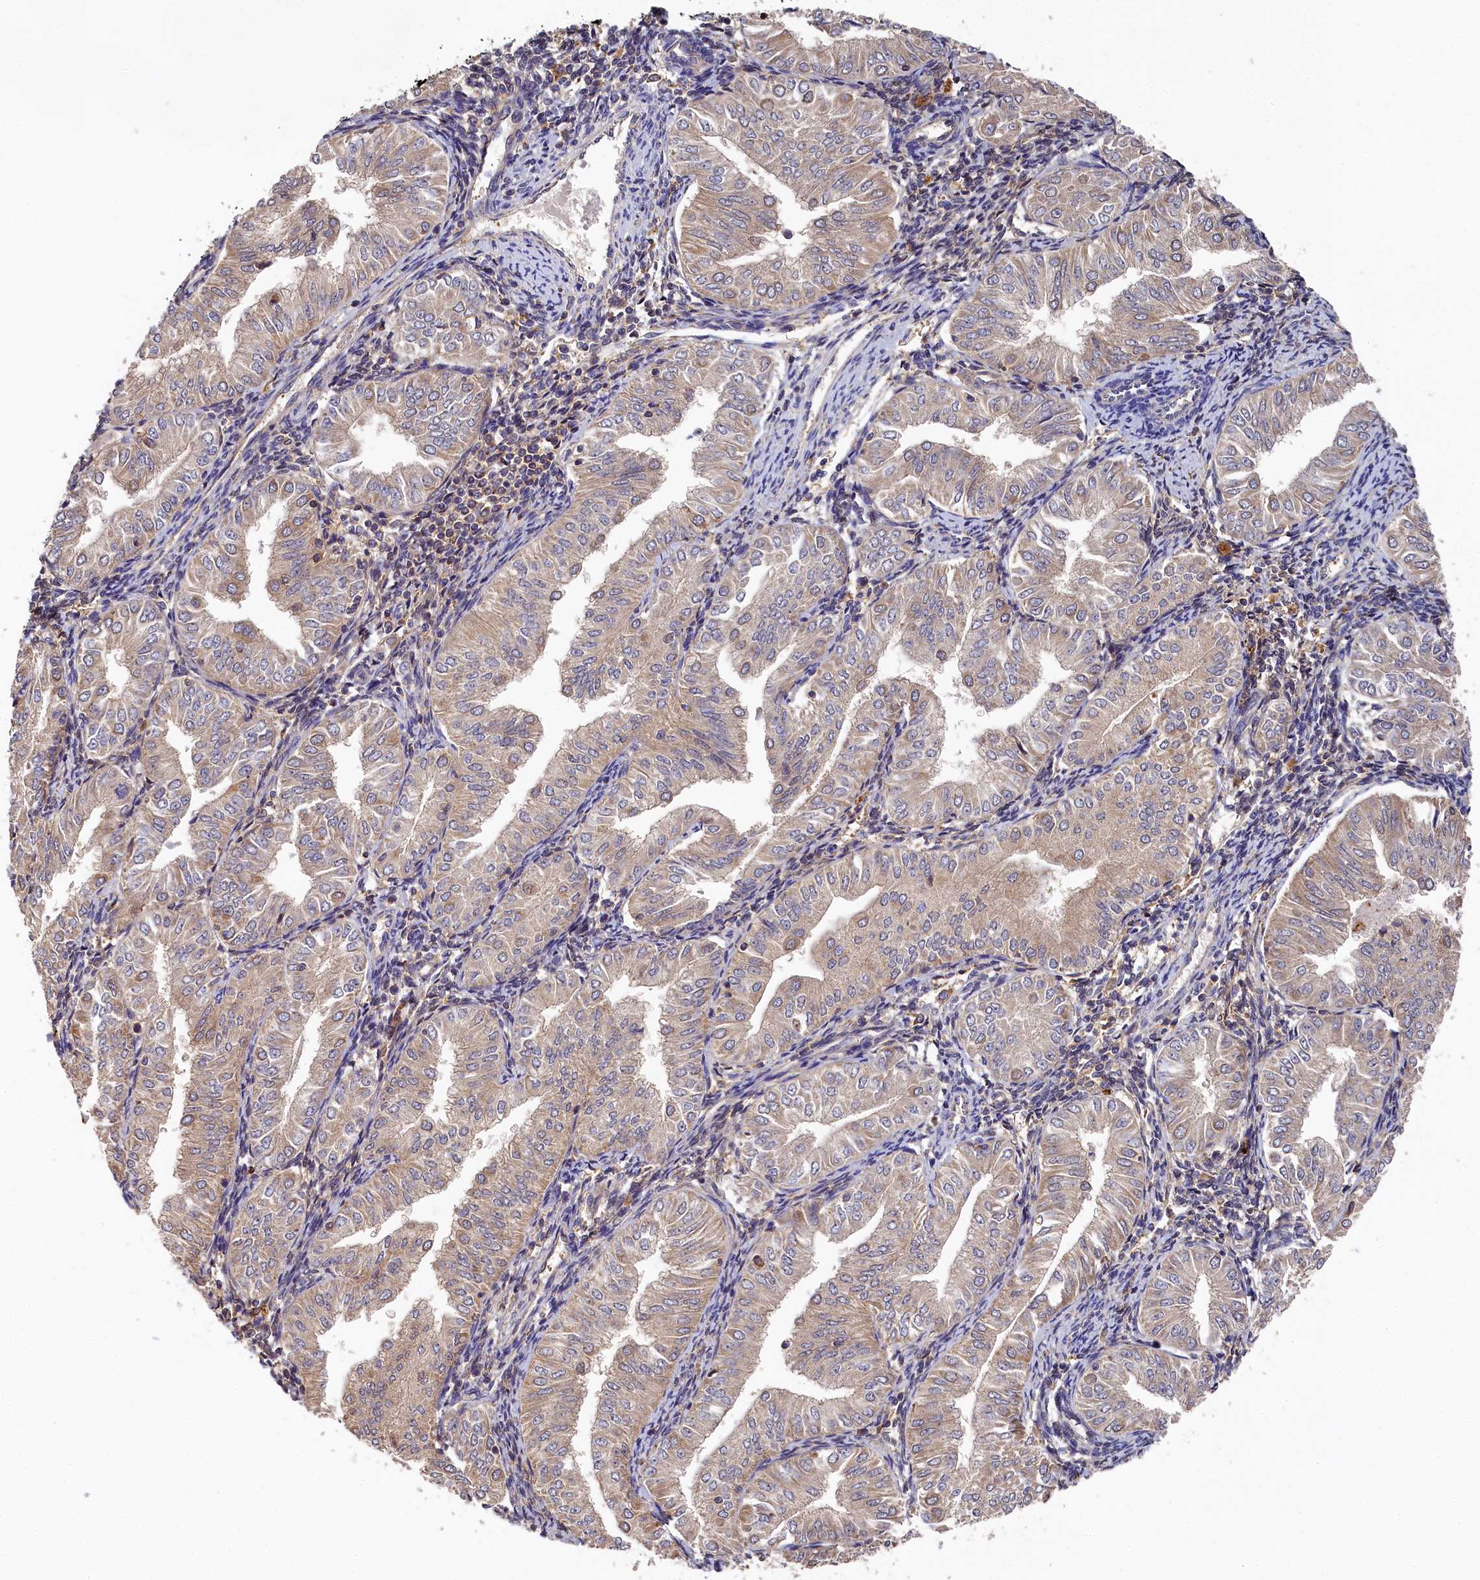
{"staining": {"intensity": "negative", "quantity": "none", "location": "none"}, "tissue": "endometrial cancer", "cell_type": "Tumor cells", "image_type": "cancer", "snomed": [{"axis": "morphology", "description": "Normal tissue, NOS"}, {"axis": "morphology", "description": "Adenocarcinoma, NOS"}, {"axis": "topography", "description": "Endometrium"}], "caption": "Photomicrograph shows no protein expression in tumor cells of endometrial cancer tissue.", "gene": "SEC31B", "patient": {"sex": "female", "age": 53}}